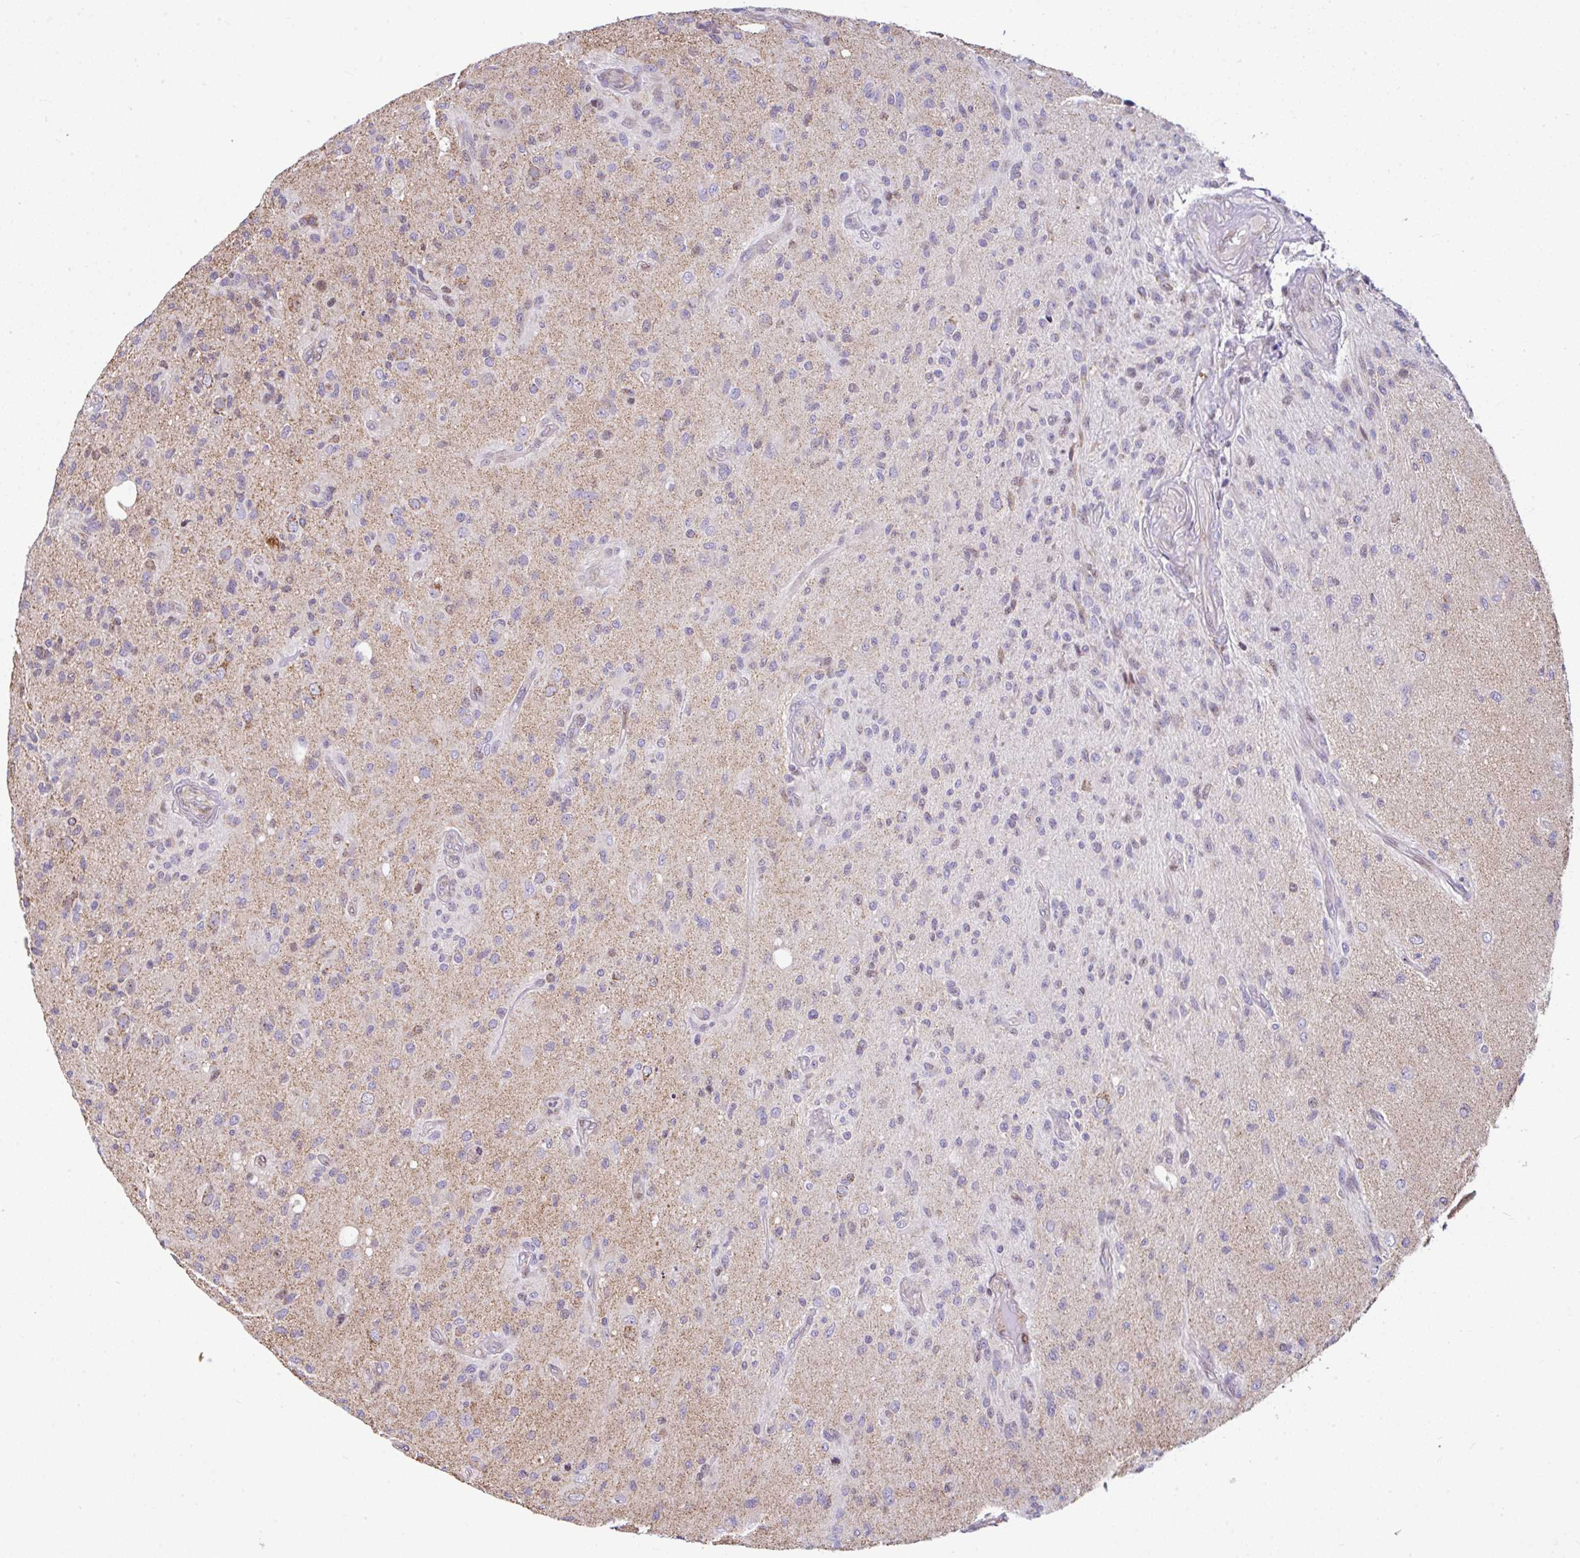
{"staining": {"intensity": "weak", "quantity": "25%-75%", "location": "cytoplasmic/membranous"}, "tissue": "glioma", "cell_type": "Tumor cells", "image_type": "cancer", "snomed": [{"axis": "morphology", "description": "Glioma, malignant, High grade"}, {"axis": "topography", "description": "Brain"}], "caption": "IHC image of neoplastic tissue: malignant glioma (high-grade) stained using immunohistochemistry (IHC) displays low levels of weak protein expression localized specifically in the cytoplasmic/membranous of tumor cells, appearing as a cytoplasmic/membranous brown color.", "gene": "FIGNL1", "patient": {"sex": "female", "age": 67}}